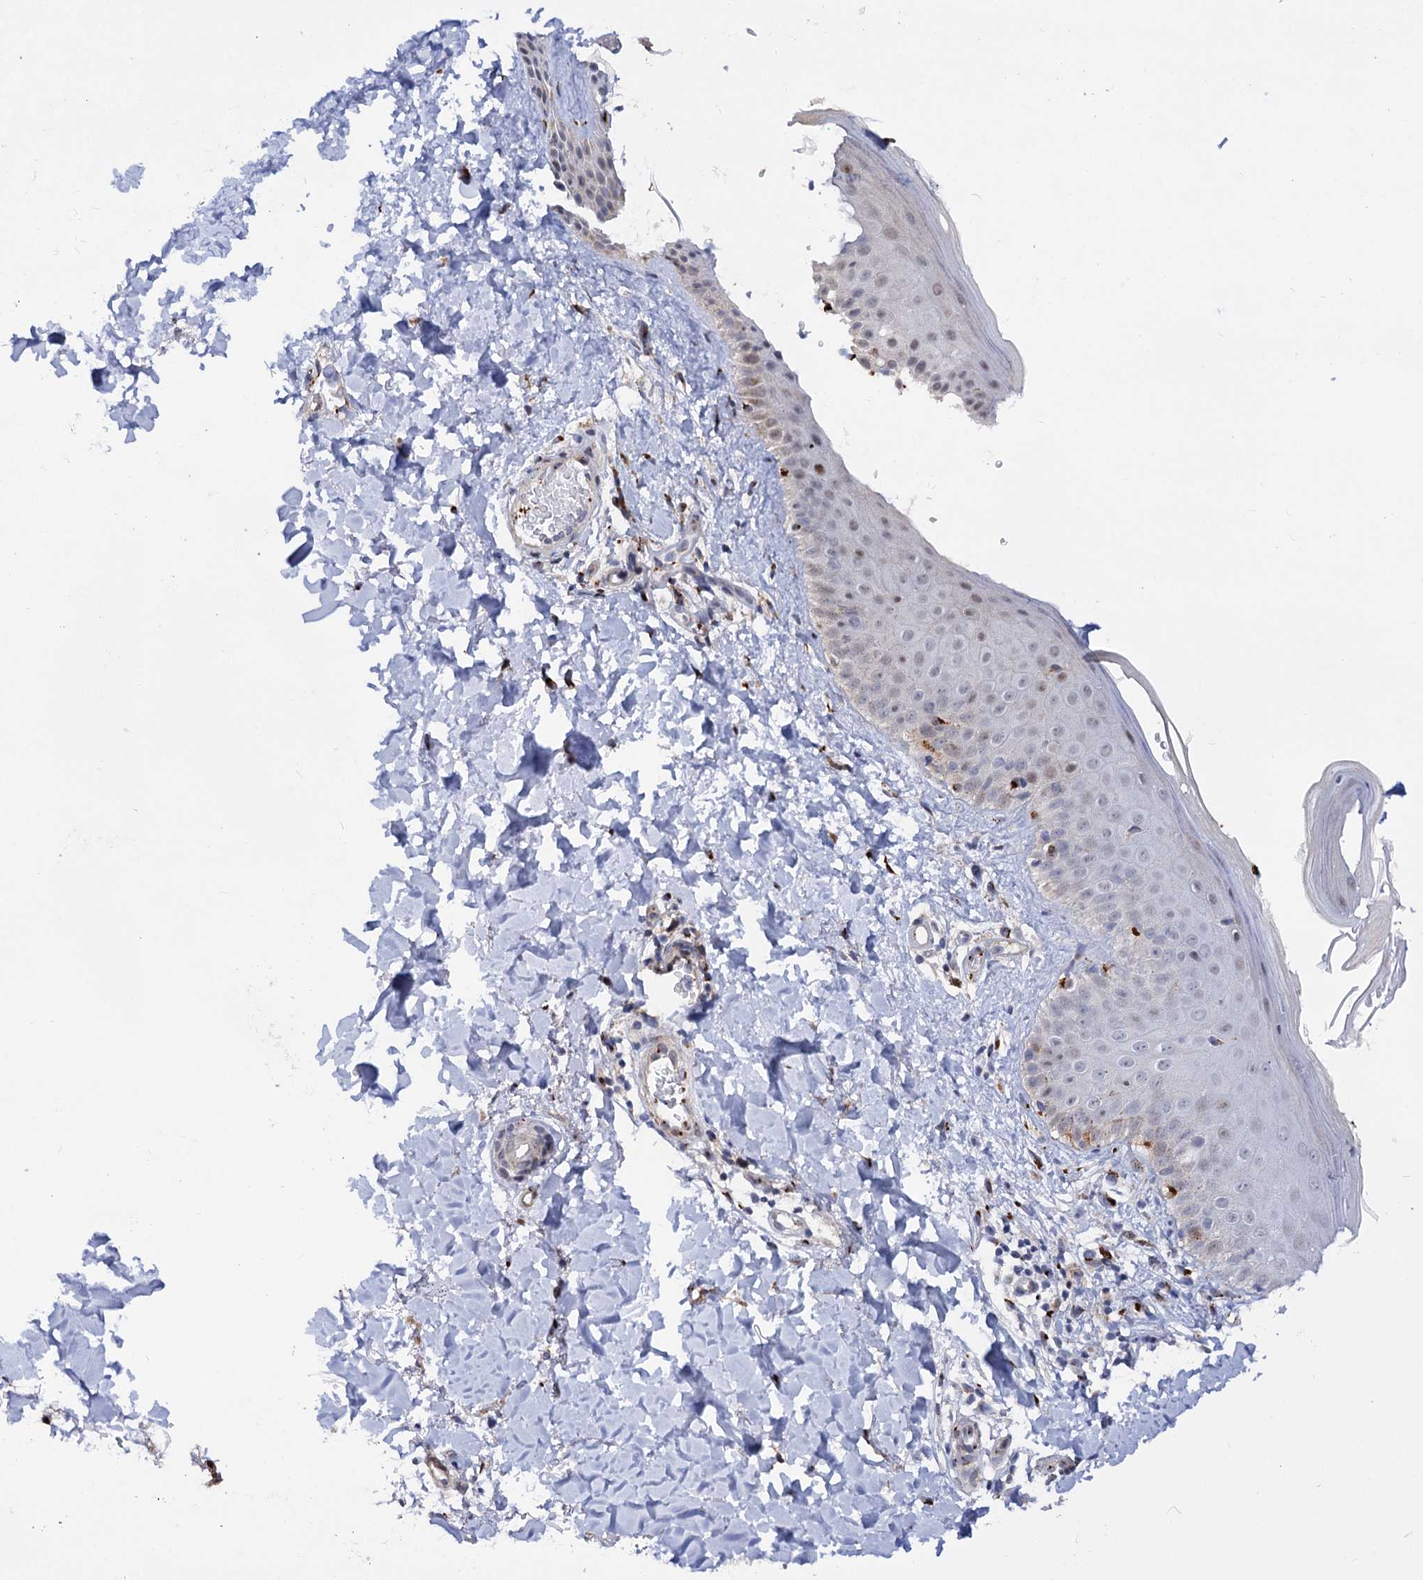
{"staining": {"intensity": "strong", "quantity": ">75%", "location": "cytoplasmic/membranous"}, "tissue": "skin", "cell_type": "Fibroblasts", "image_type": "normal", "snomed": [{"axis": "morphology", "description": "Normal tissue, NOS"}, {"axis": "topography", "description": "Skin"}], "caption": "The photomicrograph exhibits a brown stain indicating the presence of a protein in the cytoplasmic/membranous of fibroblasts in skin.", "gene": "C11orf96", "patient": {"sex": "male", "age": 52}}